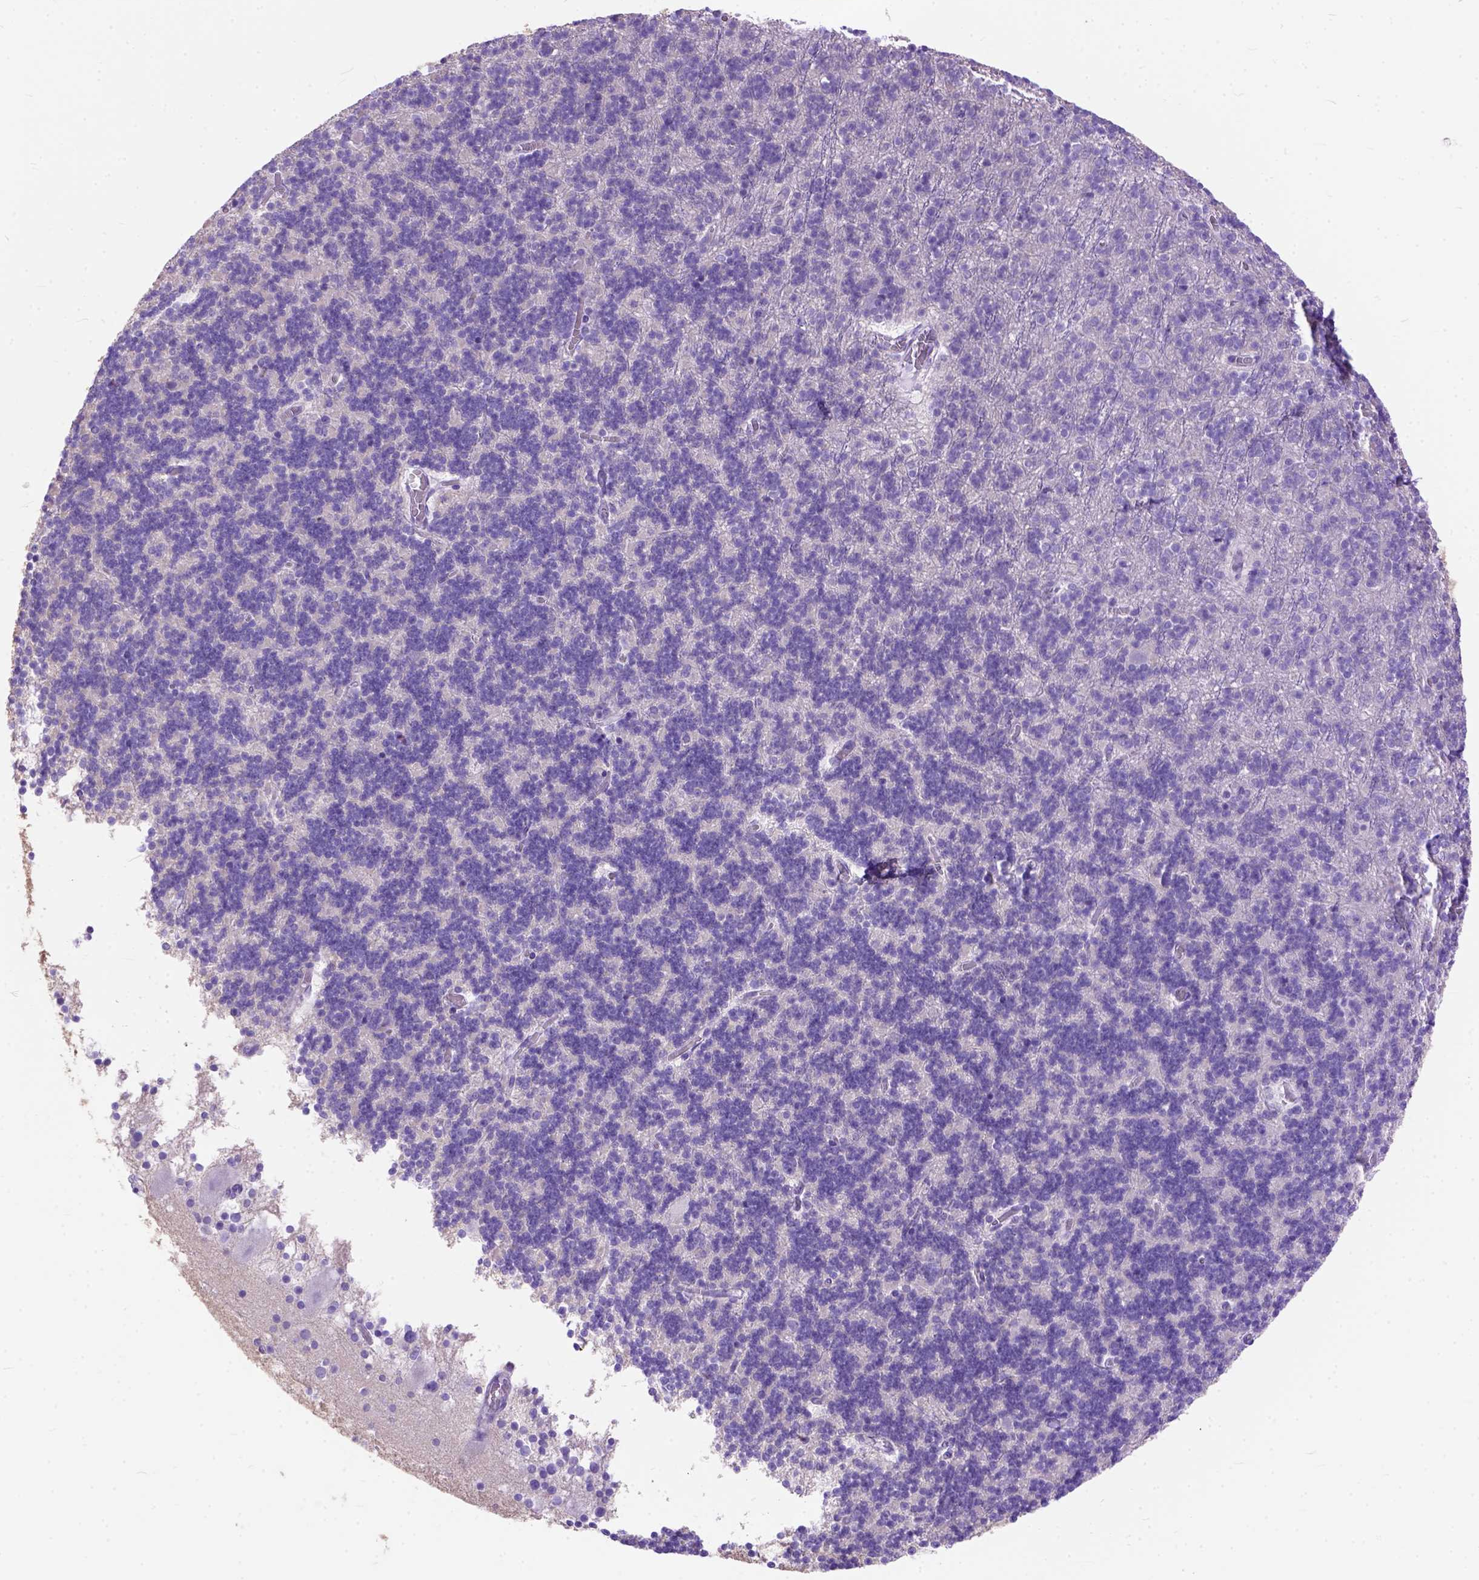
{"staining": {"intensity": "negative", "quantity": "none", "location": "none"}, "tissue": "cerebellum", "cell_type": "Cells in granular layer", "image_type": "normal", "snomed": [{"axis": "morphology", "description": "Normal tissue, NOS"}, {"axis": "topography", "description": "Cerebellum"}], "caption": "Immunohistochemical staining of benign human cerebellum demonstrates no significant staining in cells in granular layer.", "gene": "ODAD3", "patient": {"sex": "male", "age": 70}}